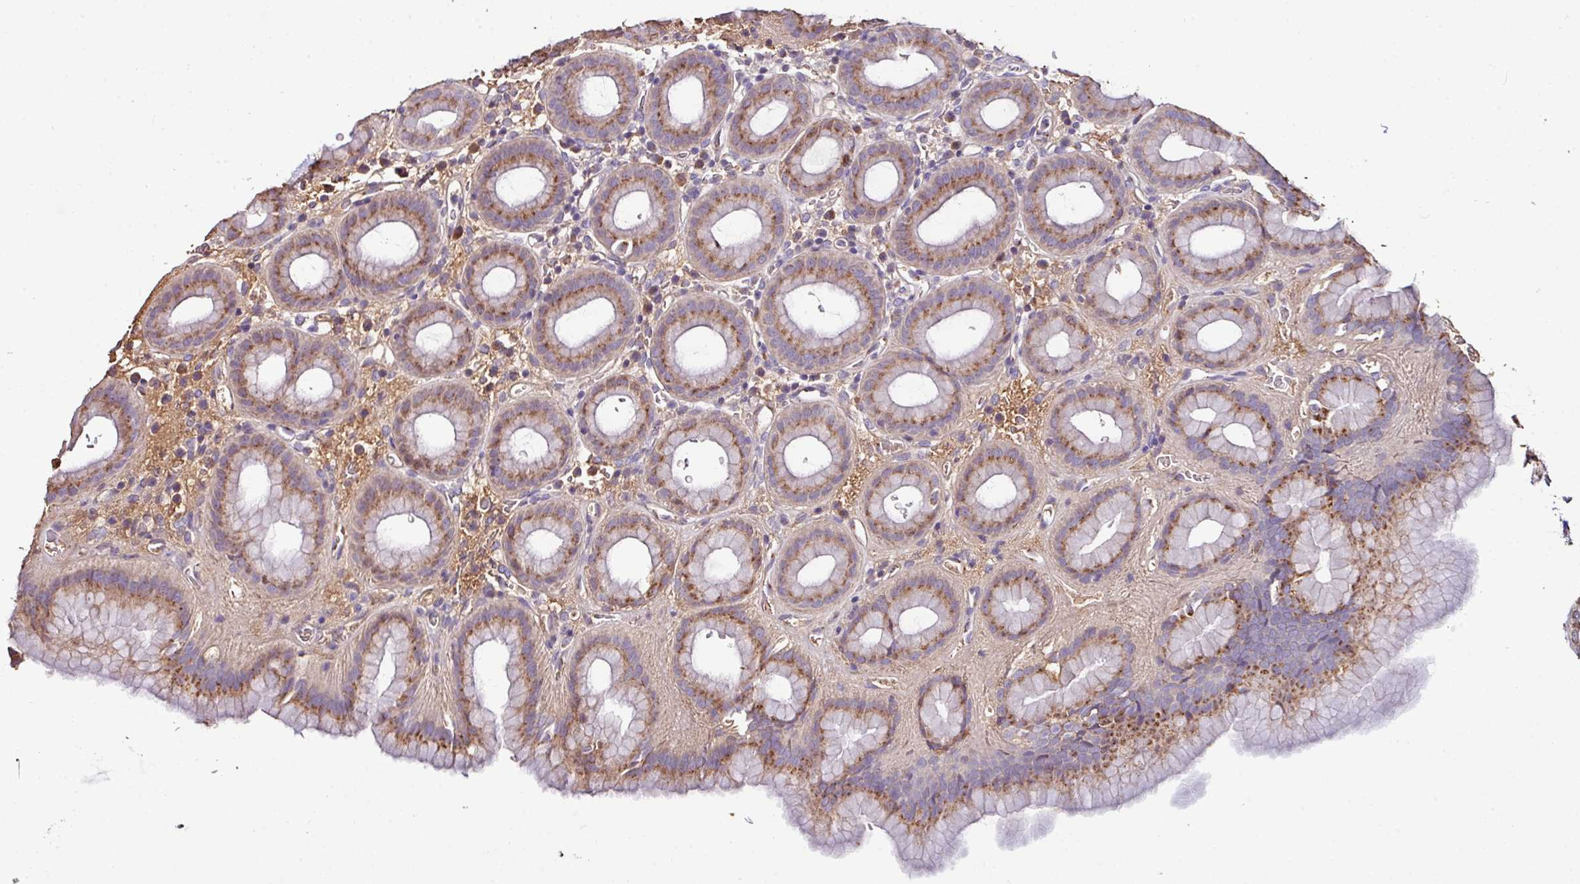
{"staining": {"intensity": "moderate", "quantity": ">75%", "location": "cytoplasmic/membranous"}, "tissue": "stomach", "cell_type": "Glandular cells", "image_type": "normal", "snomed": [{"axis": "morphology", "description": "Normal tissue, NOS"}, {"axis": "topography", "description": "Stomach, upper"}, {"axis": "topography", "description": "Stomach, lower"}, {"axis": "topography", "description": "Small intestine"}], "caption": "Immunohistochemistry (IHC) of normal stomach exhibits medium levels of moderate cytoplasmic/membranous expression in about >75% of glandular cells. (DAB IHC, brown staining for protein, blue staining for nuclei).", "gene": "CPD", "patient": {"sex": "male", "age": 68}}